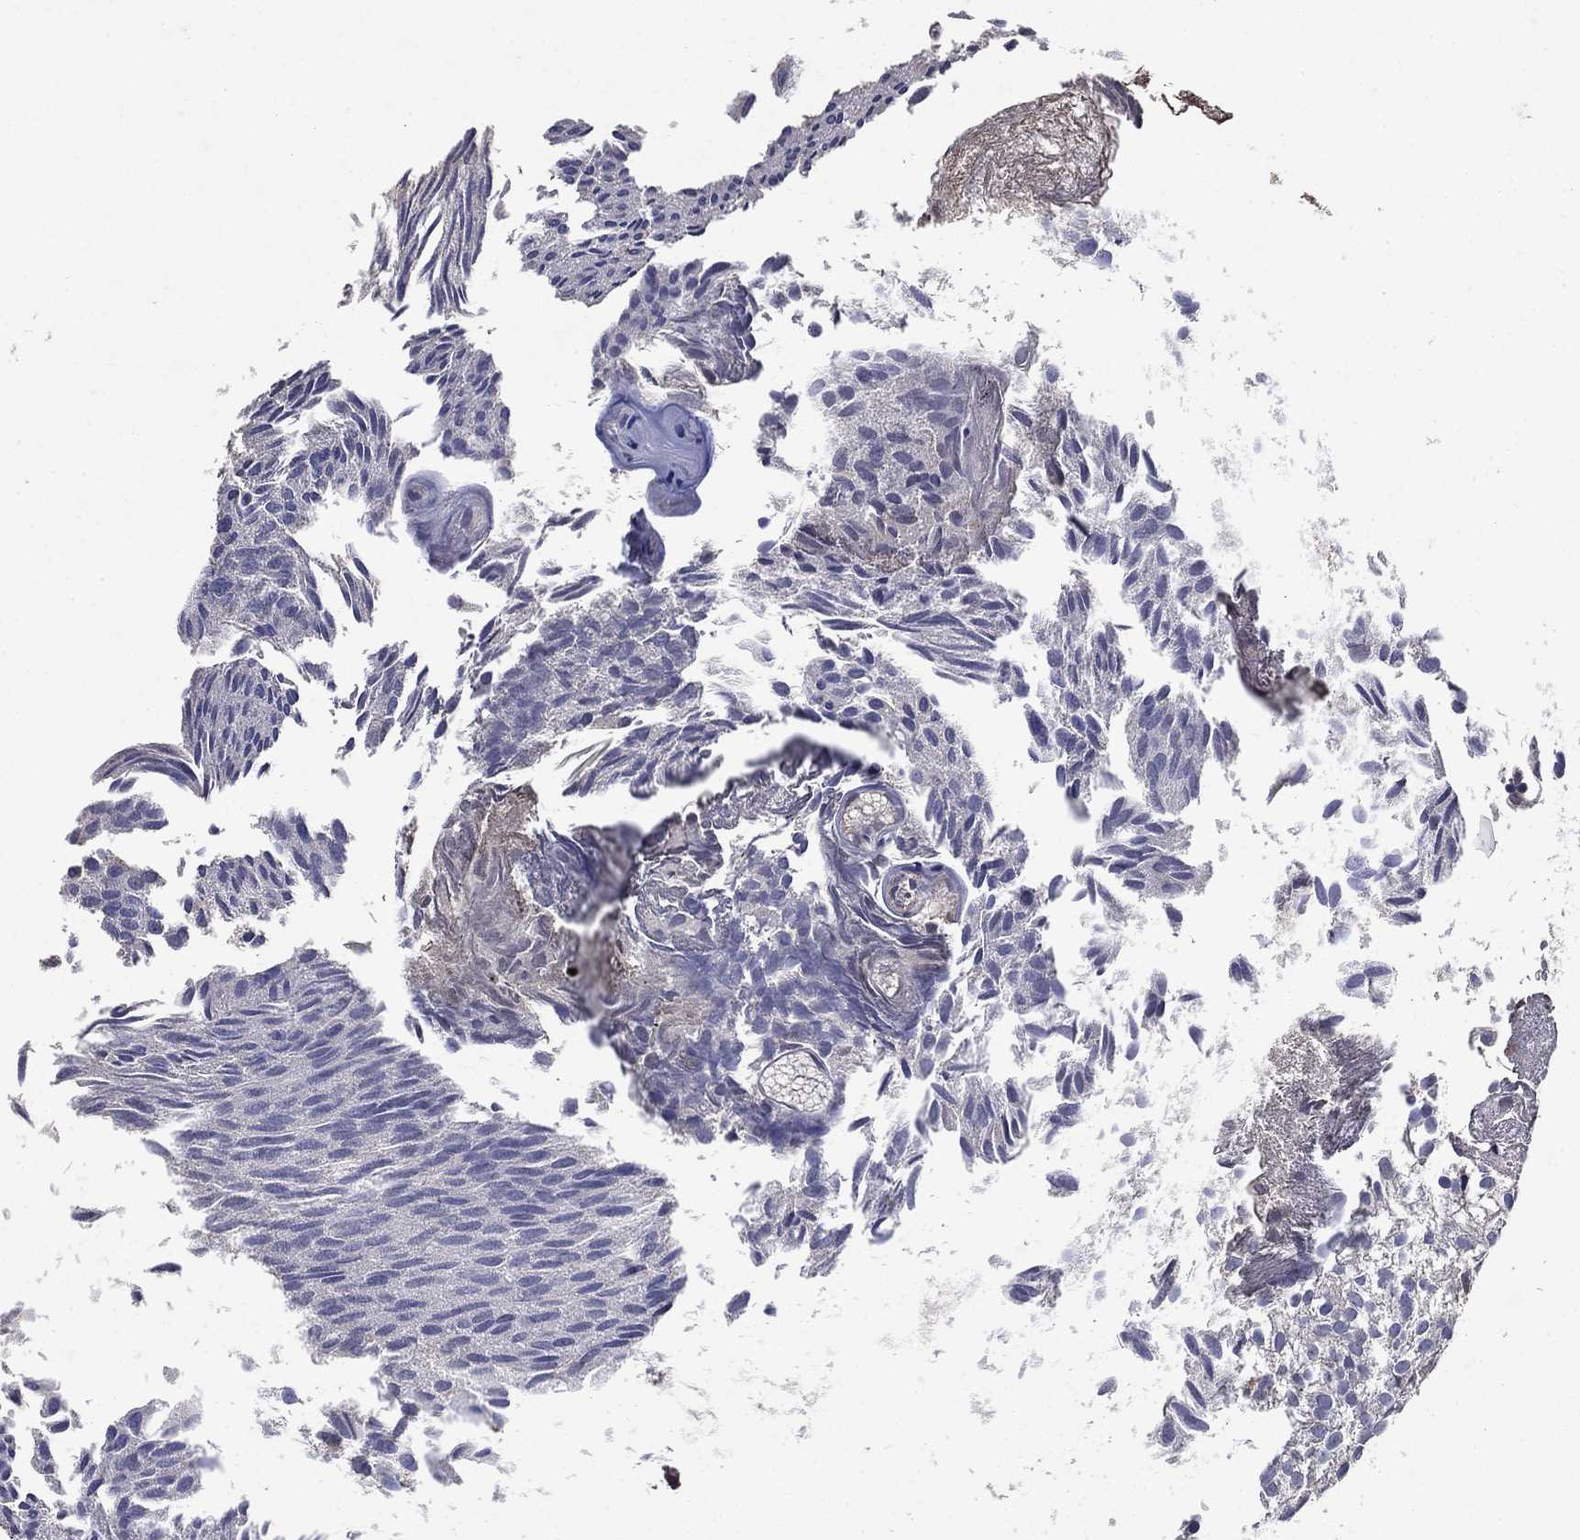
{"staining": {"intensity": "negative", "quantity": "none", "location": "none"}, "tissue": "urothelial cancer", "cell_type": "Tumor cells", "image_type": "cancer", "snomed": [{"axis": "morphology", "description": "Urothelial carcinoma, Low grade"}, {"axis": "topography", "description": "Urinary bladder"}], "caption": "Histopathology image shows no protein expression in tumor cells of urothelial cancer tissue. (IHC, brightfield microscopy, high magnification).", "gene": "NPC2", "patient": {"sex": "male", "age": 89}}